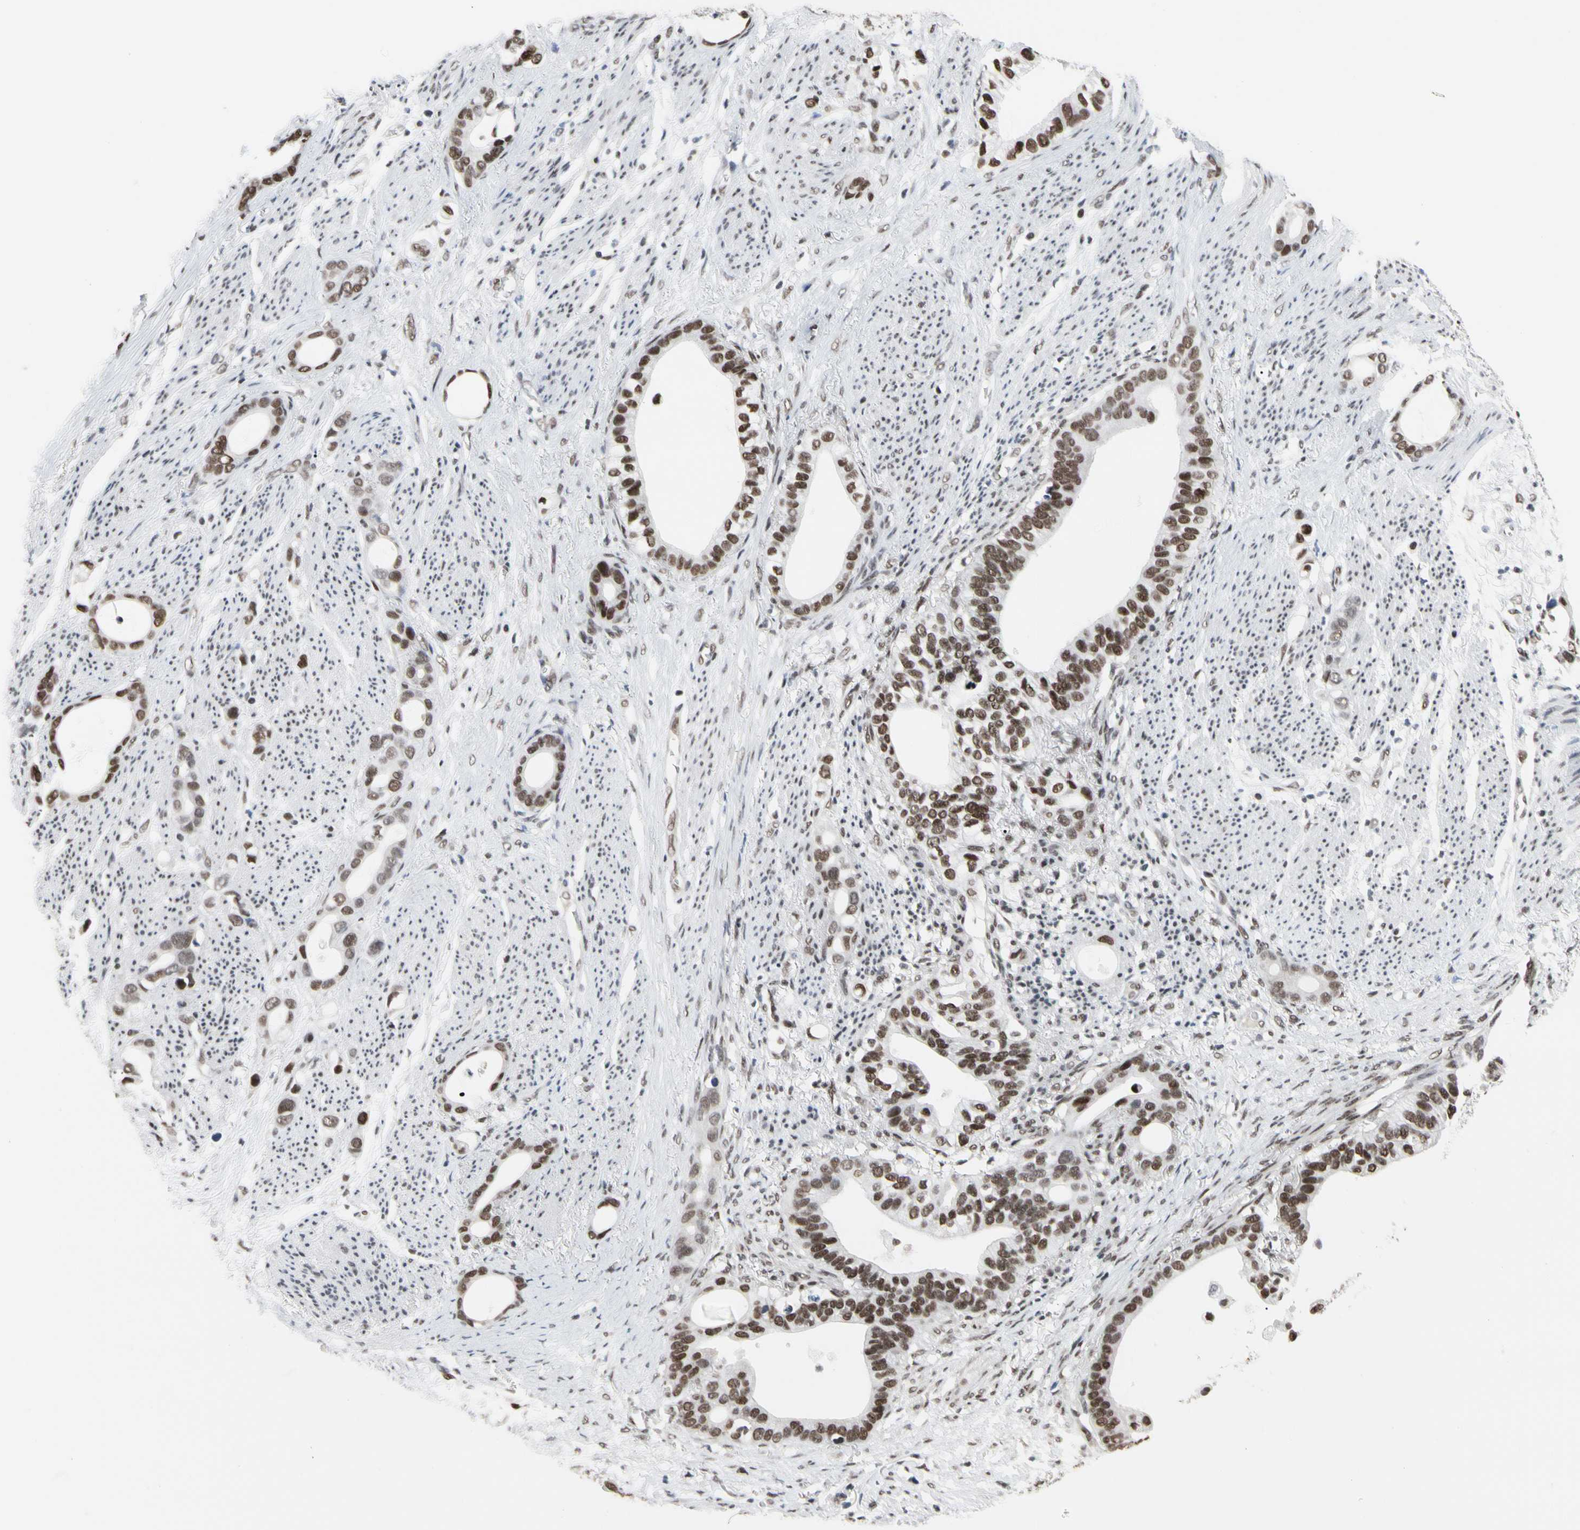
{"staining": {"intensity": "moderate", "quantity": ">75%", "location": "nuclear"}, "tissue": "stomach cancer", "cell_type": "Tumor cells", "image_type": "cancer", "snomed": [{"axis": "morphology", "description": "Adenocarcinoma, NOS"}, {"axis": "topography", "description": "Stomach"}], "caption": "Stomach adenocarcinoma was stained to show a protein in brown. There is medium levels of moderate nuclear positivity in approximately >75% of tumor cells.", "gene": "FAM98B", "patient": {"sex": "female", "age": 75}}